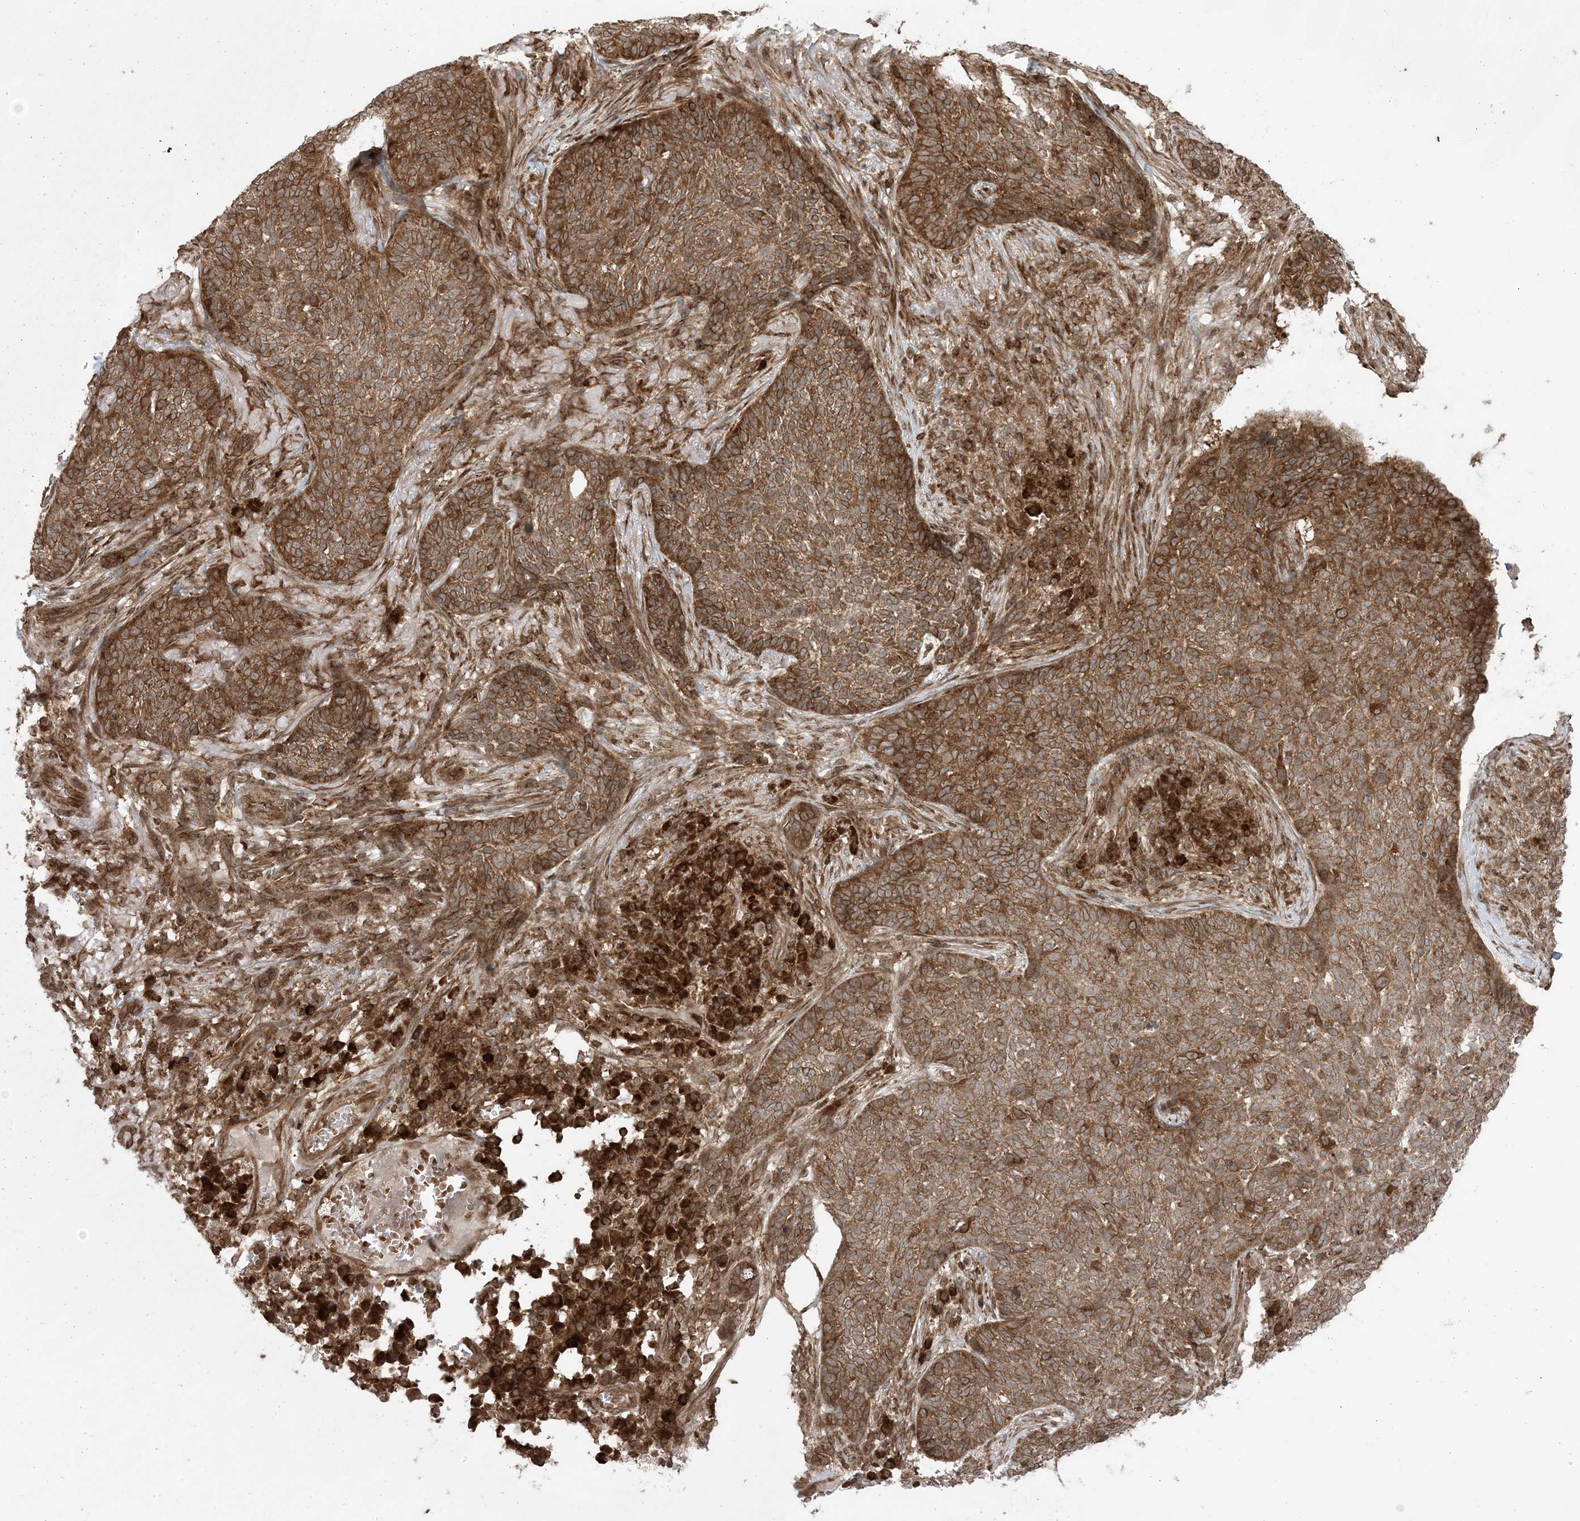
{"staining": {"intensity": "moderate", "quantity": ">75%", "location": "cytoplasmic/membranous"}, "tissue": "skin cancer", "cell_type": "Tumor cells", "image_type": "cancer", "snomed": [{"axis": "morphology", "description": "Basal cell carcinoma"}, {"axis": "topography", "description": "Skin"}], "caption": "Protein expression by IHC demonstrates moderate cytoplasmic/membranous staining in approximately >75% of tumor cells in skin cancer. (IHC, brightfield microscopy, high magnification).", "gene": "DDX19B", "patient": {"sex": "male", "age": 85}}